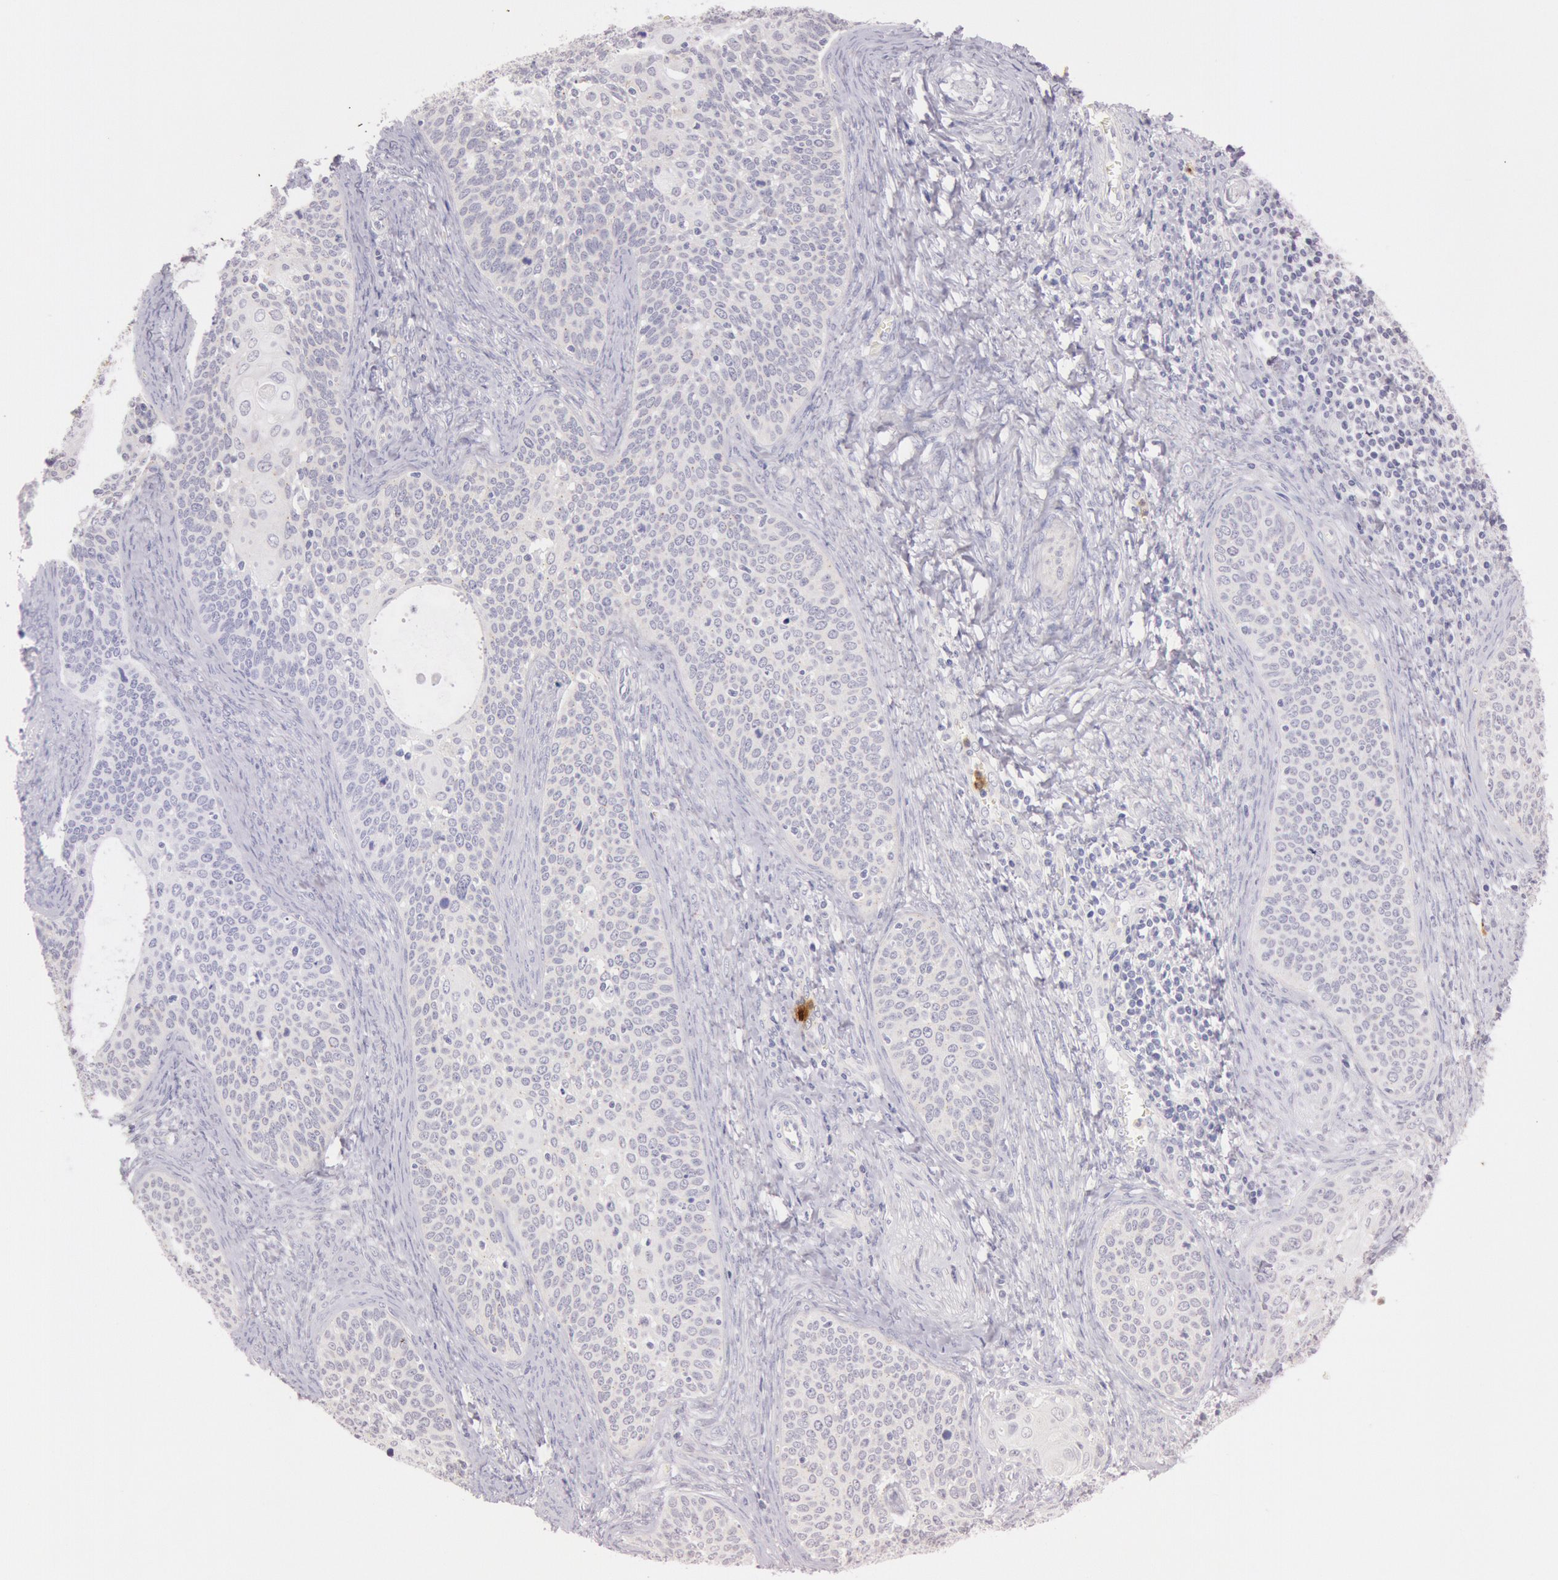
{"staining": {"intensity": "negative", "quantity": "none", "location": "none"}, "tissue": "cervical cancer", "cell_type": "Tumor cells", "image_type": "cancer", "snomed": [{"axis": "morphology", "description": "Squamous cell carcinoma, NOS"}, {"axis": "topography", "description": "Cervix"}], "caption": "Immunohistochemistry (IHC) of human cervical cancer exhibits no staining in tumor cells. The staining is performed using DAB (3,3'-diaminobenzidine) brown chromogen with nuclei counter-stained in using hematoxylin.", "gene": "KDM6A", "patient": {"sex": "female", "age": 33}}